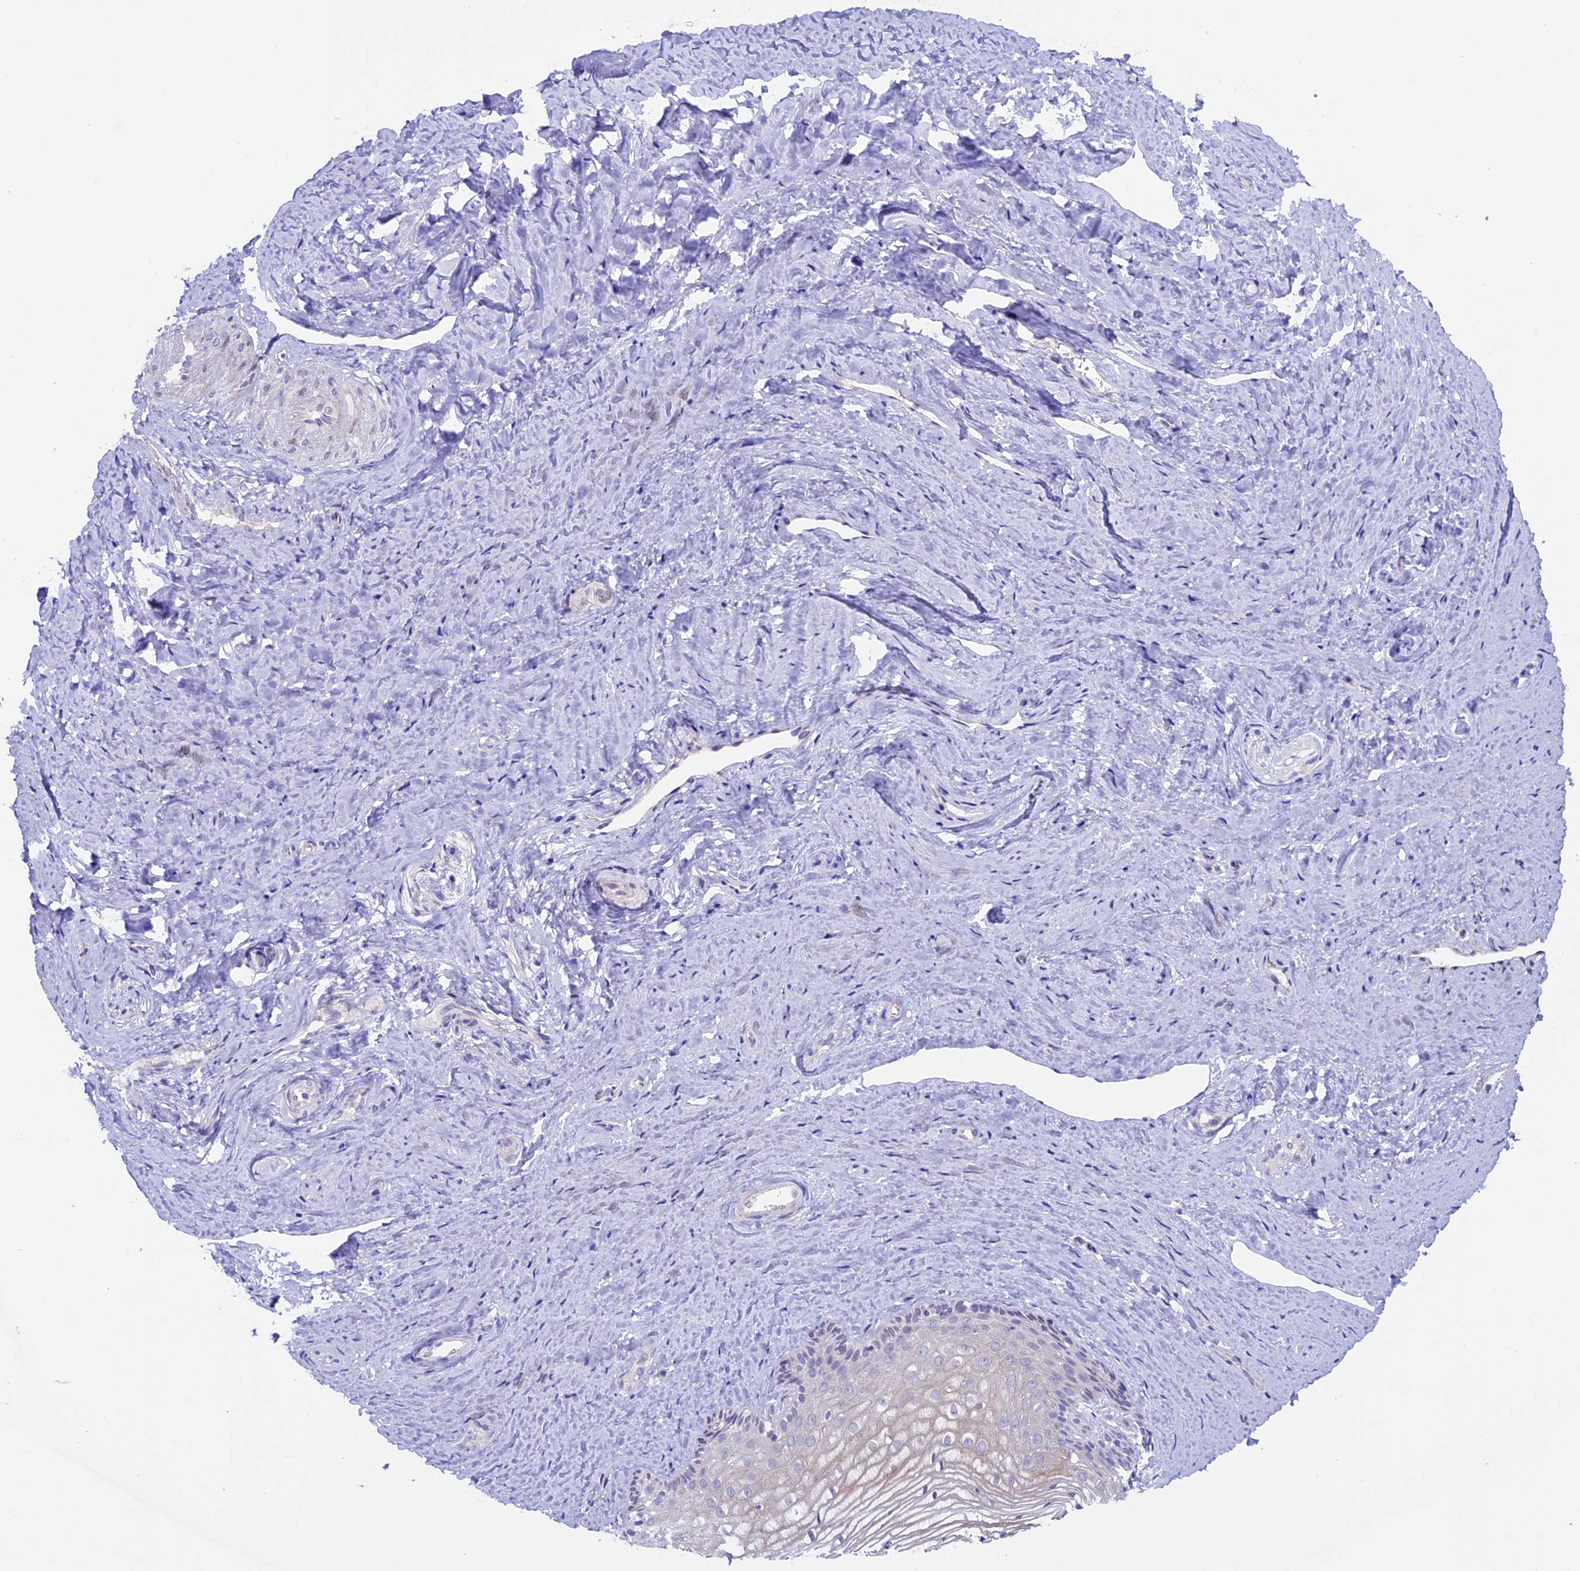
{"staining": {"intensity": "moderate", "quantity": "<25%", "location": "nuclear"}, "tissue": "vagina", "cell_type": "Squamous epithelial cells", "image_type": "normal", "snomed": [{"axis": "morphology", "description": "Normal tissue, NOS"}, {"axis": "topography", "description": "Vagina"}, {"axis": "topography", "description": "Cervix"}], "caption": "Human vagina stained with a brown dye displays moderate nuclear positive staining in approximately <25% of squamous epithelial cells.", "gene": "TMEM171", "patient": {"sex": "female", "age": 40}}